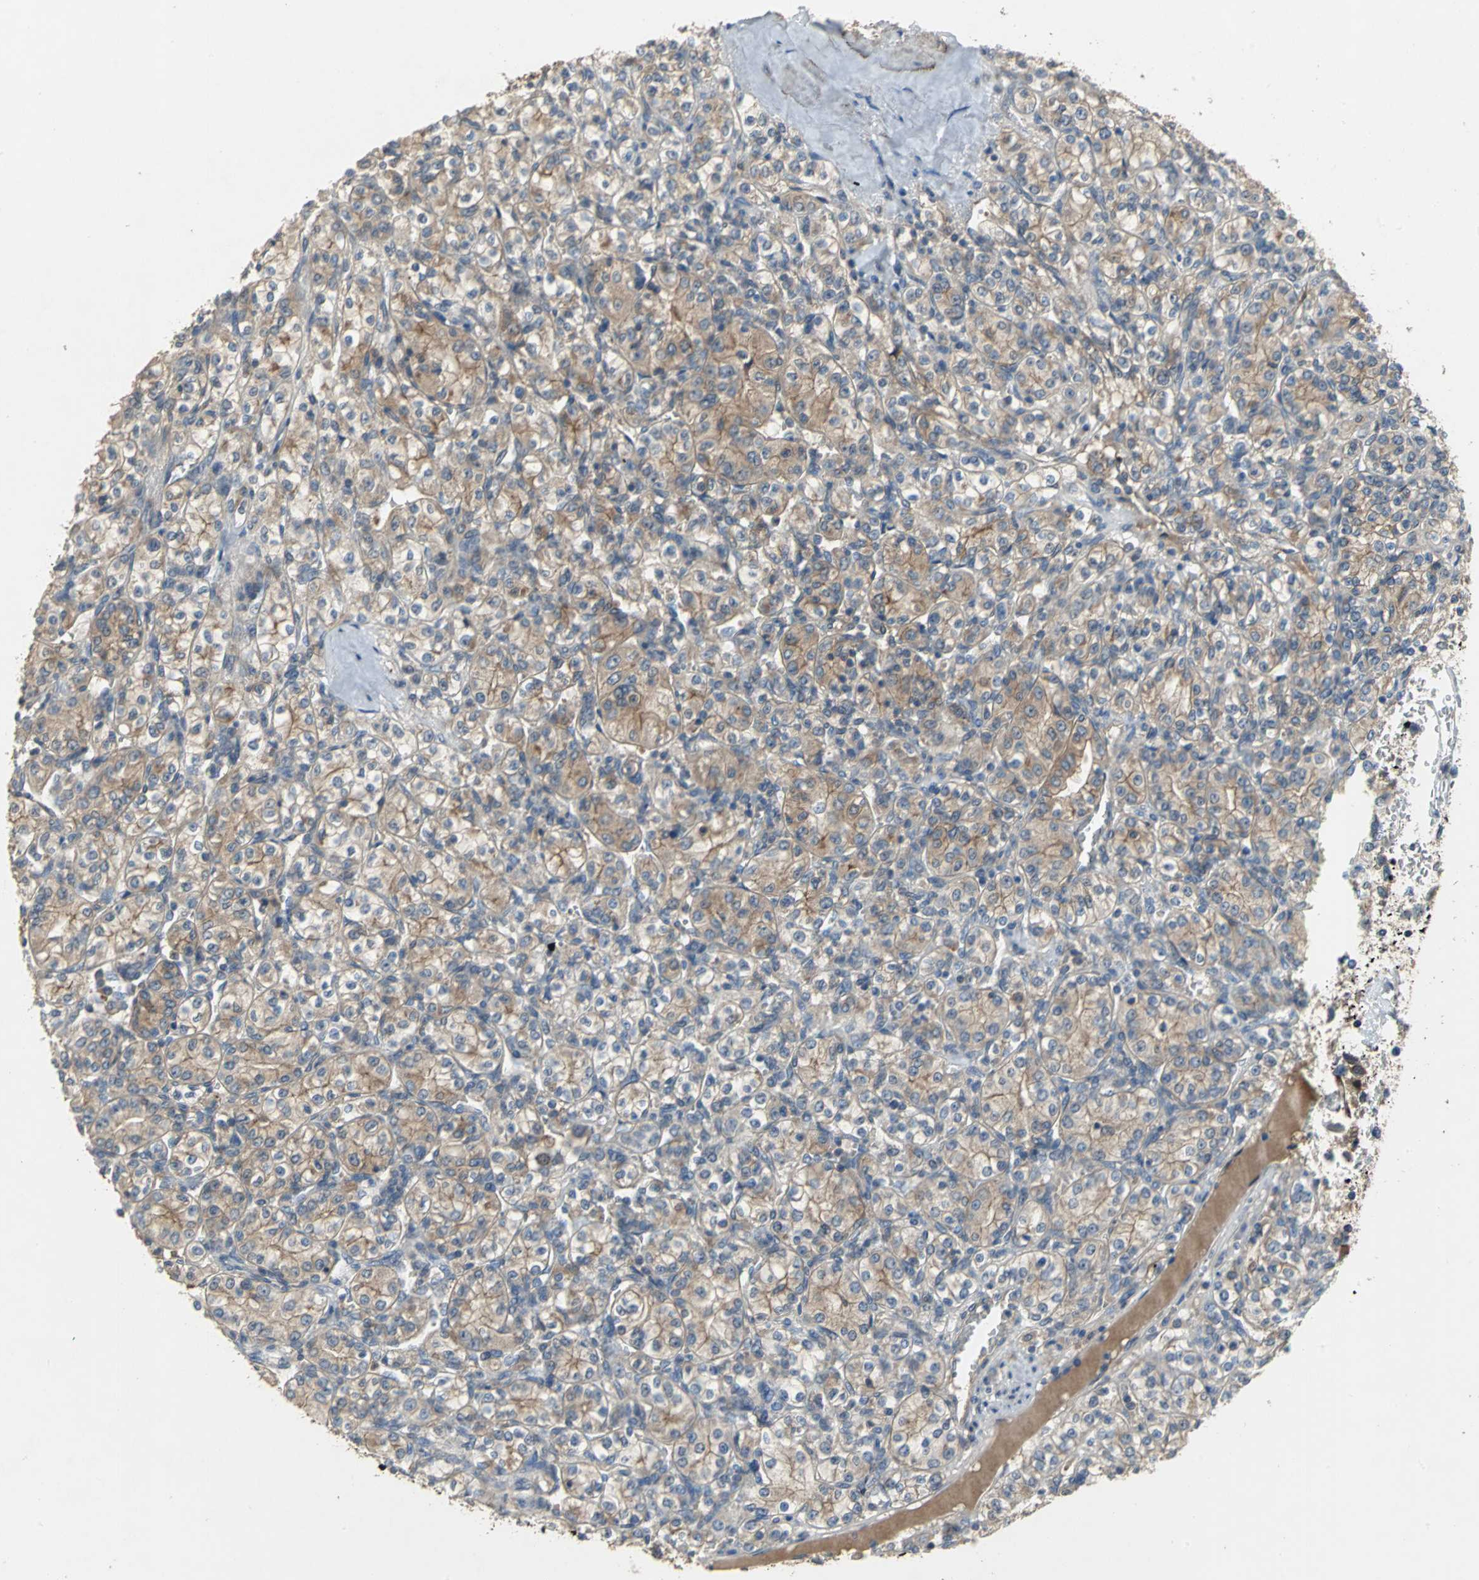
{"staining": {"intensity": "moderate", "quantity": ">75%", "location": "cytoplasmic/membranous"}, "tissue": "renal cancer", "cell_type": "Tumor cells", "image_type": "cancer", "snomed": [{"axis": "morphology", "description": "Adenocarcinoma, NOS"}, {"axis": "topography", "description": "Kidney"}], "caption": "This histopathology image shows immunohistochemistry (IHC) staining of human adenocarcinoma (renal), with medium moderate cytoplasmic/membranous positivity in about >75% of tumor cells.", "gene": "MET", "patient": {"sex": "male", "age": 77}}